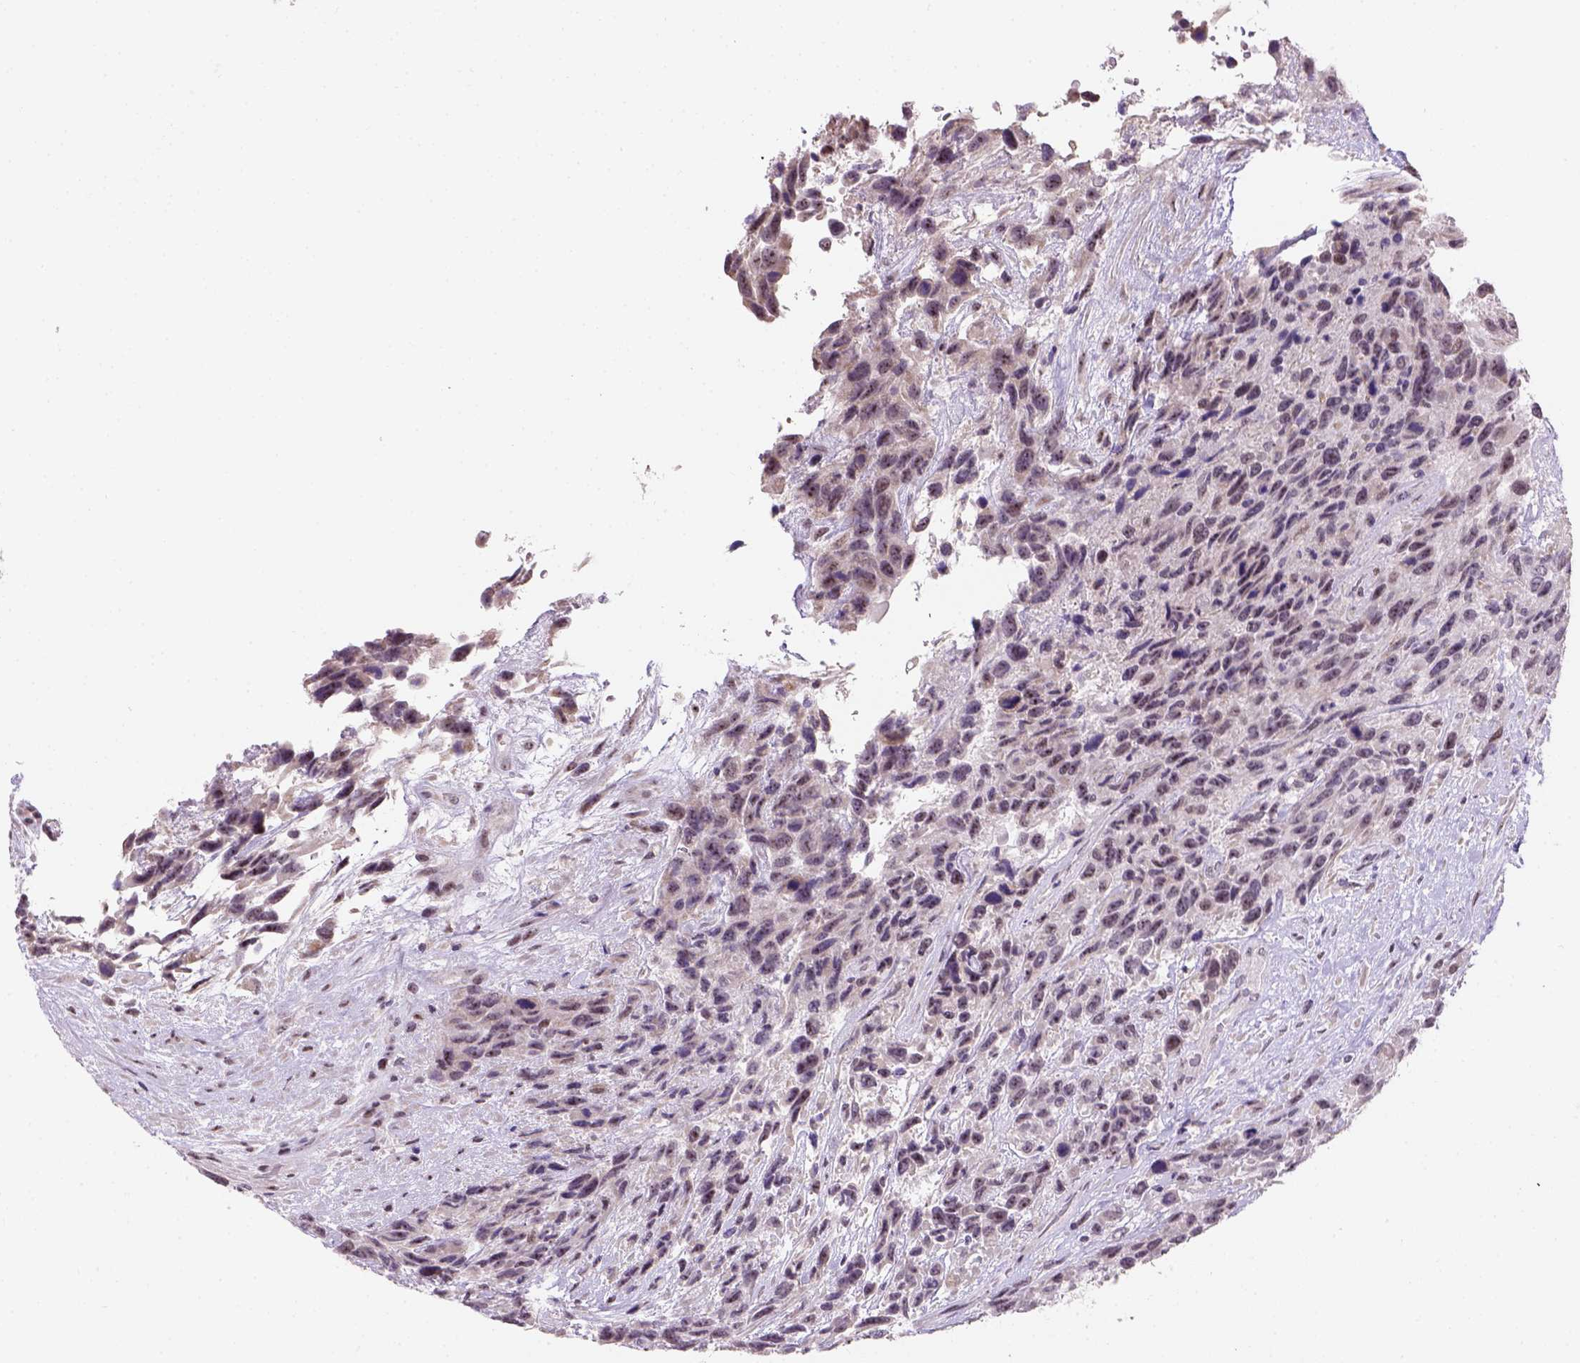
{"staining": {"intensity": "moderate", "quantity": ">75%", "location": "nuclear"}, "tissue": "urothelial cancer", "cell_type": "Tumor cells", "image_type": "cancer", "snomed": [{"axis": "morphology", "description": "Urothelial carcinoma, High grade"}, {"axis": "topography", "description": "Urinary bladder"}], "caption": "Urothelial cancer was stained to show a protein in brown. There is medium levels of moderate nuclear staining in approximately >75% of tumor cells.", "gene": "DDX50", "patient": {"sex": "female", "age": 70}}